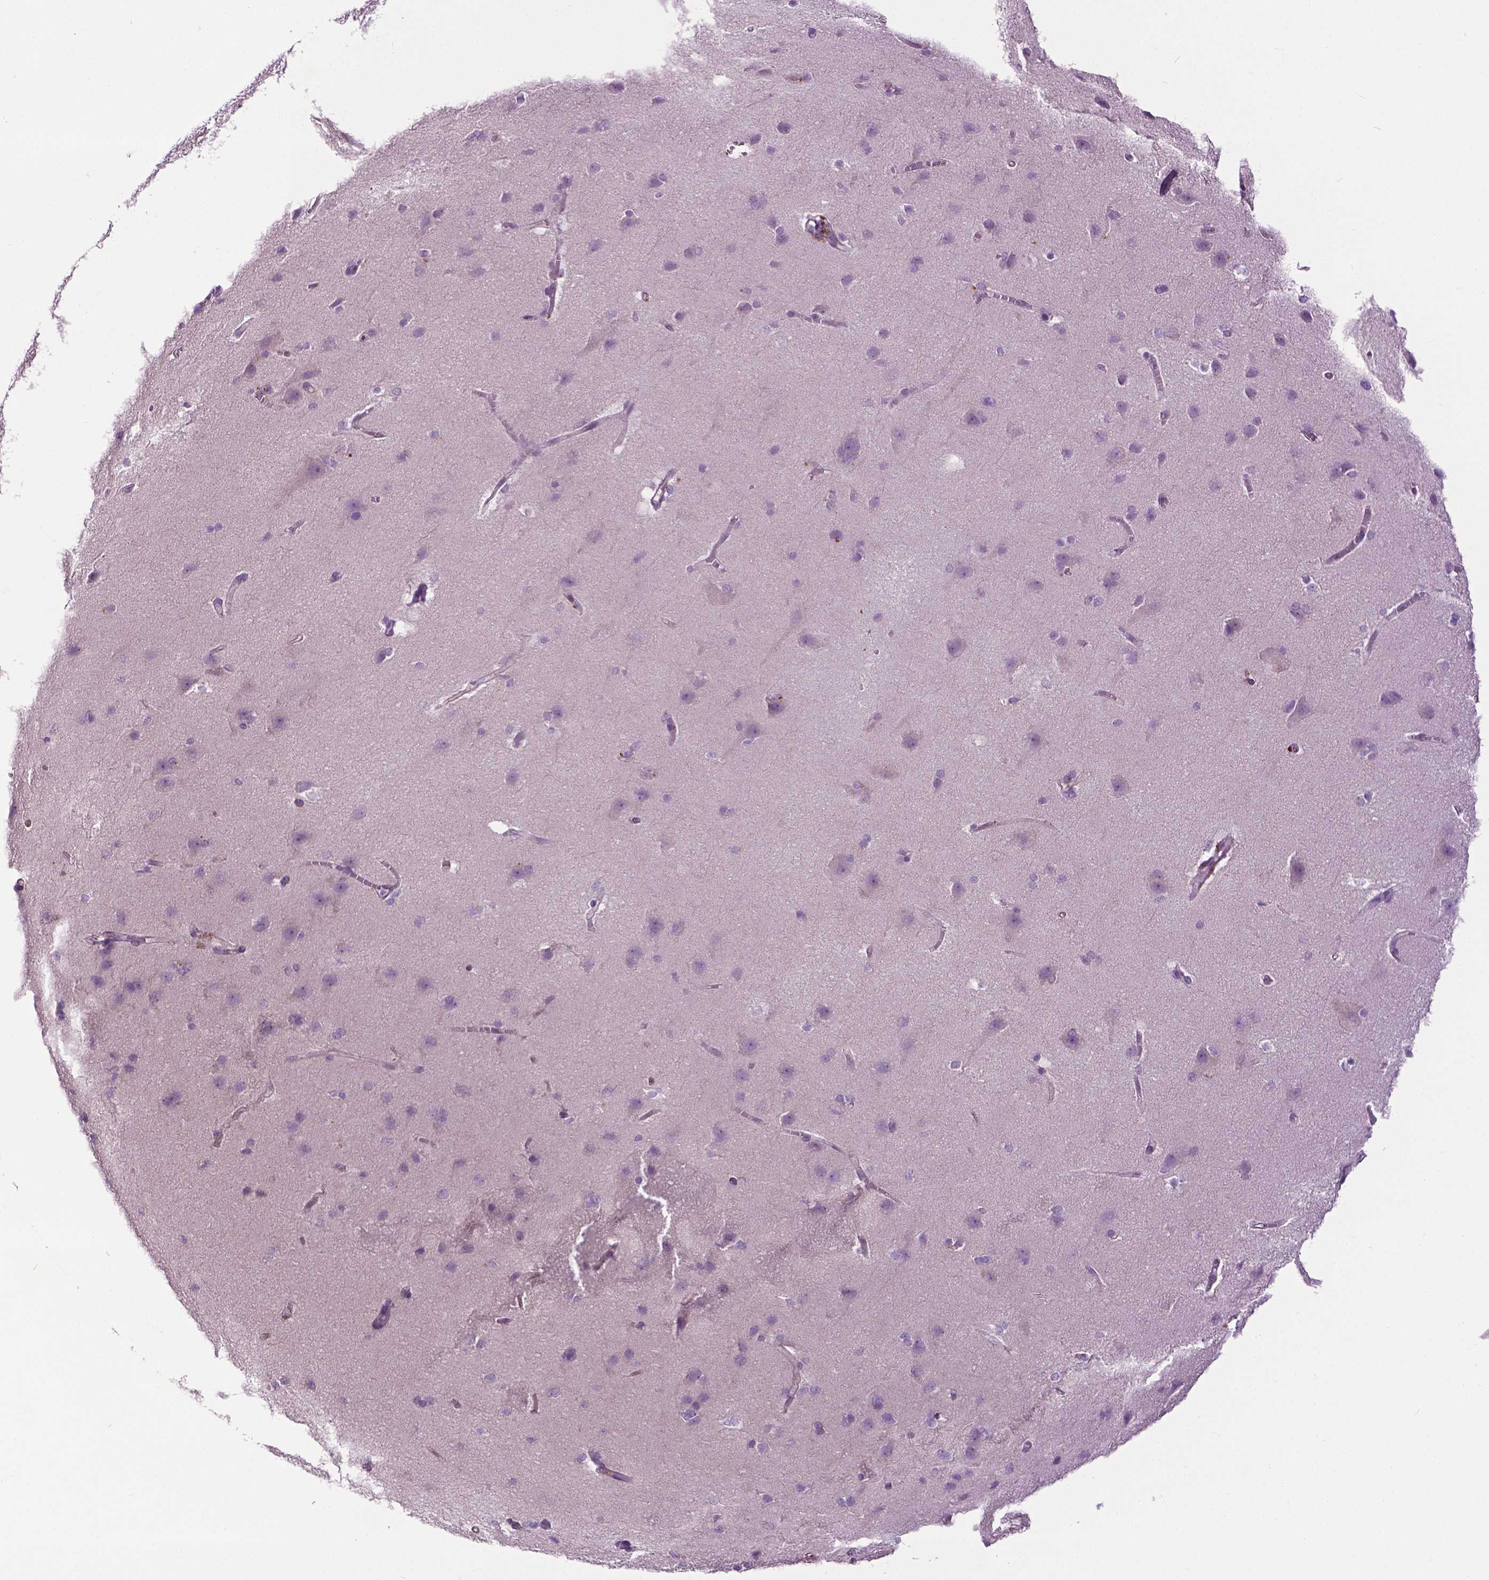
{"staining": {"intensity": "negative", "quantity": "none", "location": "none"}, "tissue": "cerebral cortex", "cell_type": "Endothelial cells", "image_type": "normal", "snomed": [{"axis": "morphology", "description": "Normal tissue, NOS"}, {"axis": "topography", "description": "Cerebral cortex"}], "caption": "DAB (3,3'-diaminobenzidine) immunohistochemical staining of unremarkable human cerebral cortex reveals no significant positivity in endothelial cells. The staining is performed using DAB (3,3'-diaminobenzidine) brown chromogen with nuclei counter-stained in using hematoxylin.", "gene": "SPECC1L", "patient": {"sex": "male", "age": 37}}